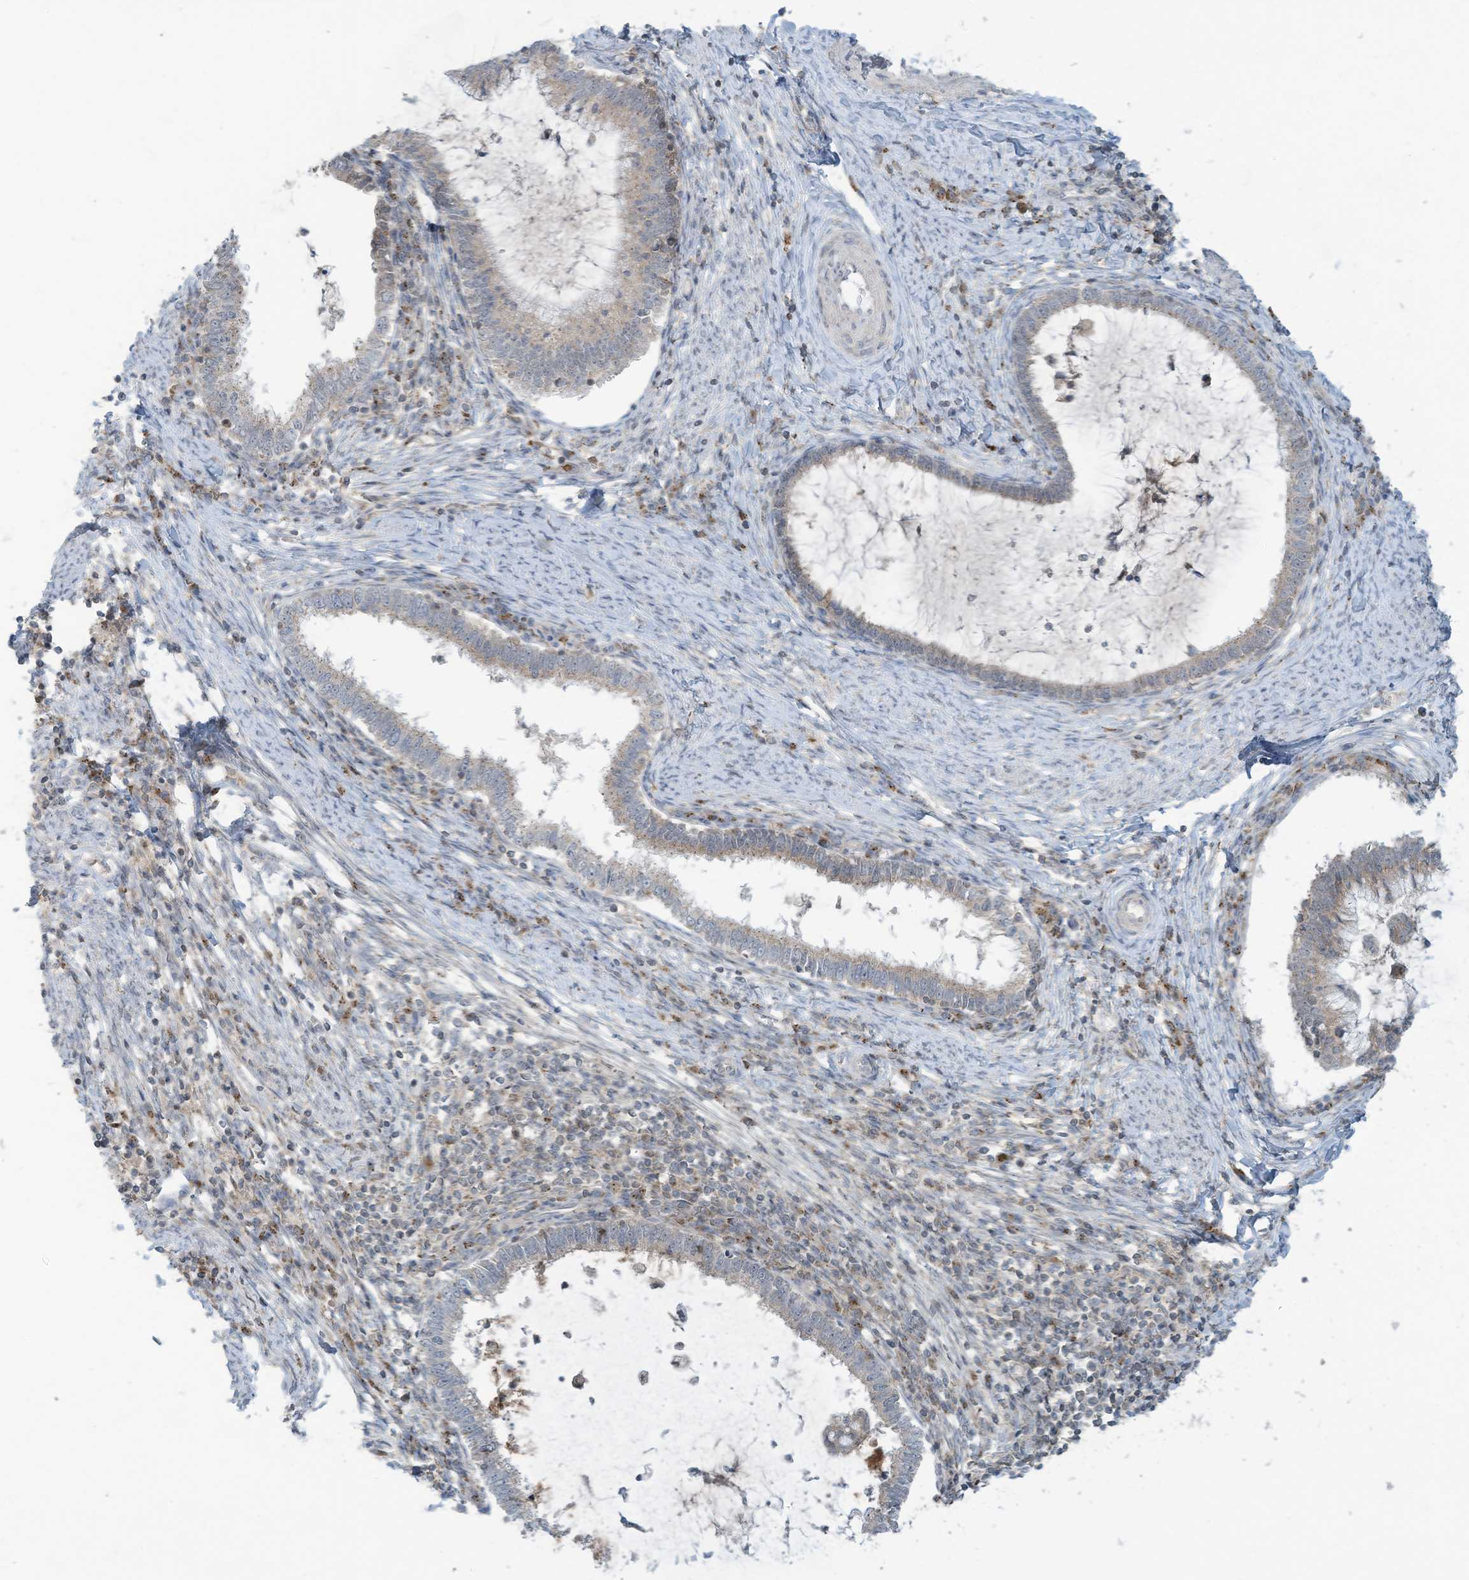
{"staining": {"intensity": "negative", "quantity": "none", "location": "none"}, "tissue": "cervical cancer", "cell_type": "Tumor cells", "image_type": "cancer", "snomed": [{"axis": "morphology", "description": "Adenocarcinoma, NOS"}, {"axis": "topography", "description": "Cervix"}], "caption": "Tumor cells are negative for brown protein staining in cervical cancer (adenocarcinoma).", "gene": "PARVG", "patient": {"sex": "female", "age": 36}}